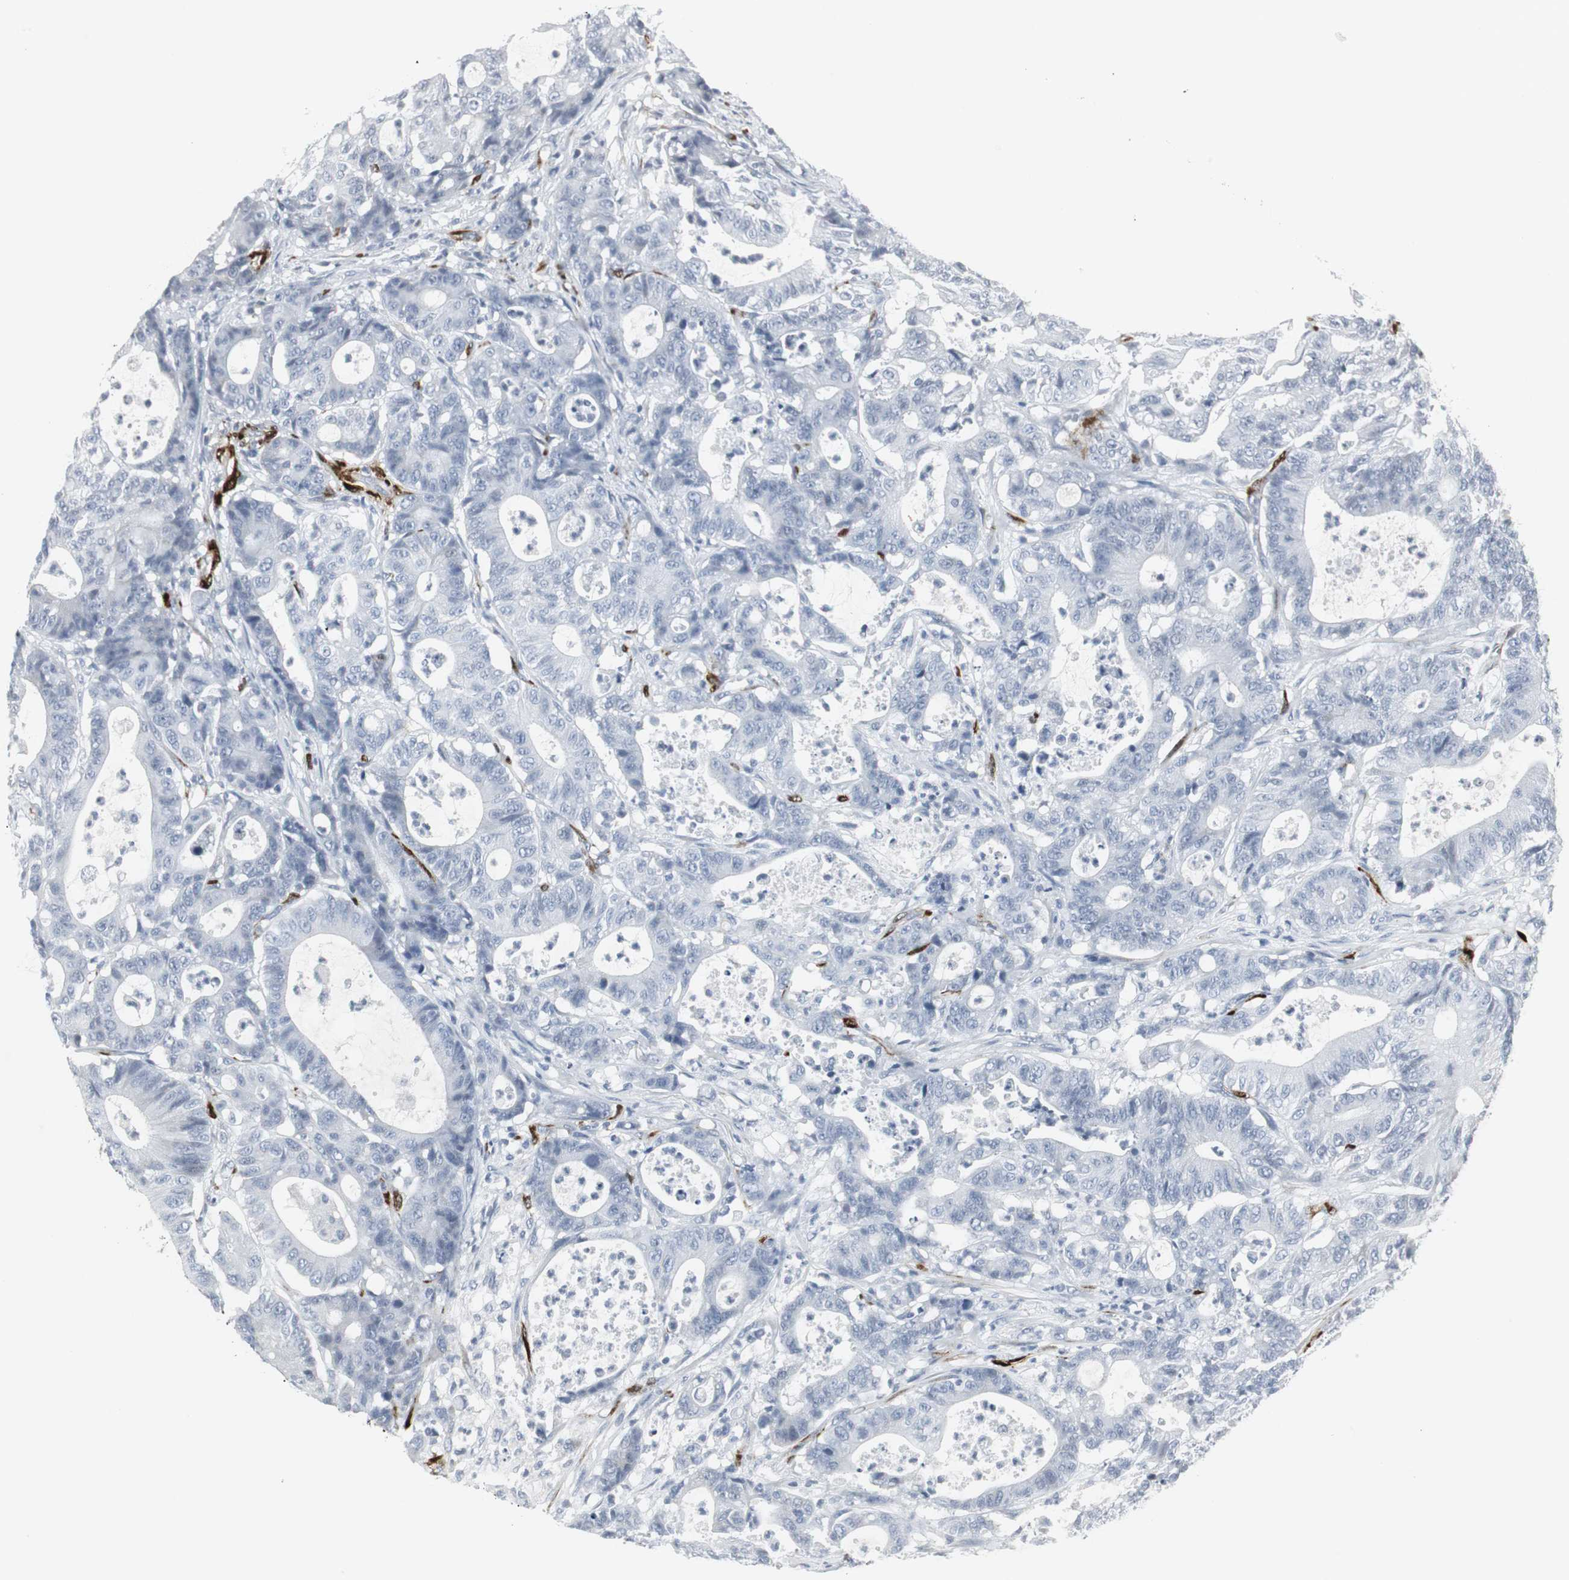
{"staining": {"intensity": "negative", "quantity": "none", "location": "none"}, "tissue": "colorectal cancer", "cell_type": "Tumor cells", "image_type": "cancer", "snomed": [{"axis": "morphology", "description": "Adenocarcinoma, NOS"}, {"axis": "topography", "description": "Colon"}], "caption": "DAB immunohistochemical staining of human adenocarcinoma (colorectal) shows no significant staining in tumor cells. (Stains: DAB (3,3'-diaminobenzidine) immunohistochemistry (IHC) with hematoxylin counter stain, Microscopy: brightfield microscopy at high magnification).", "gene": "PPP1R14A", "patient": {"sex": "female", "age": 84}}